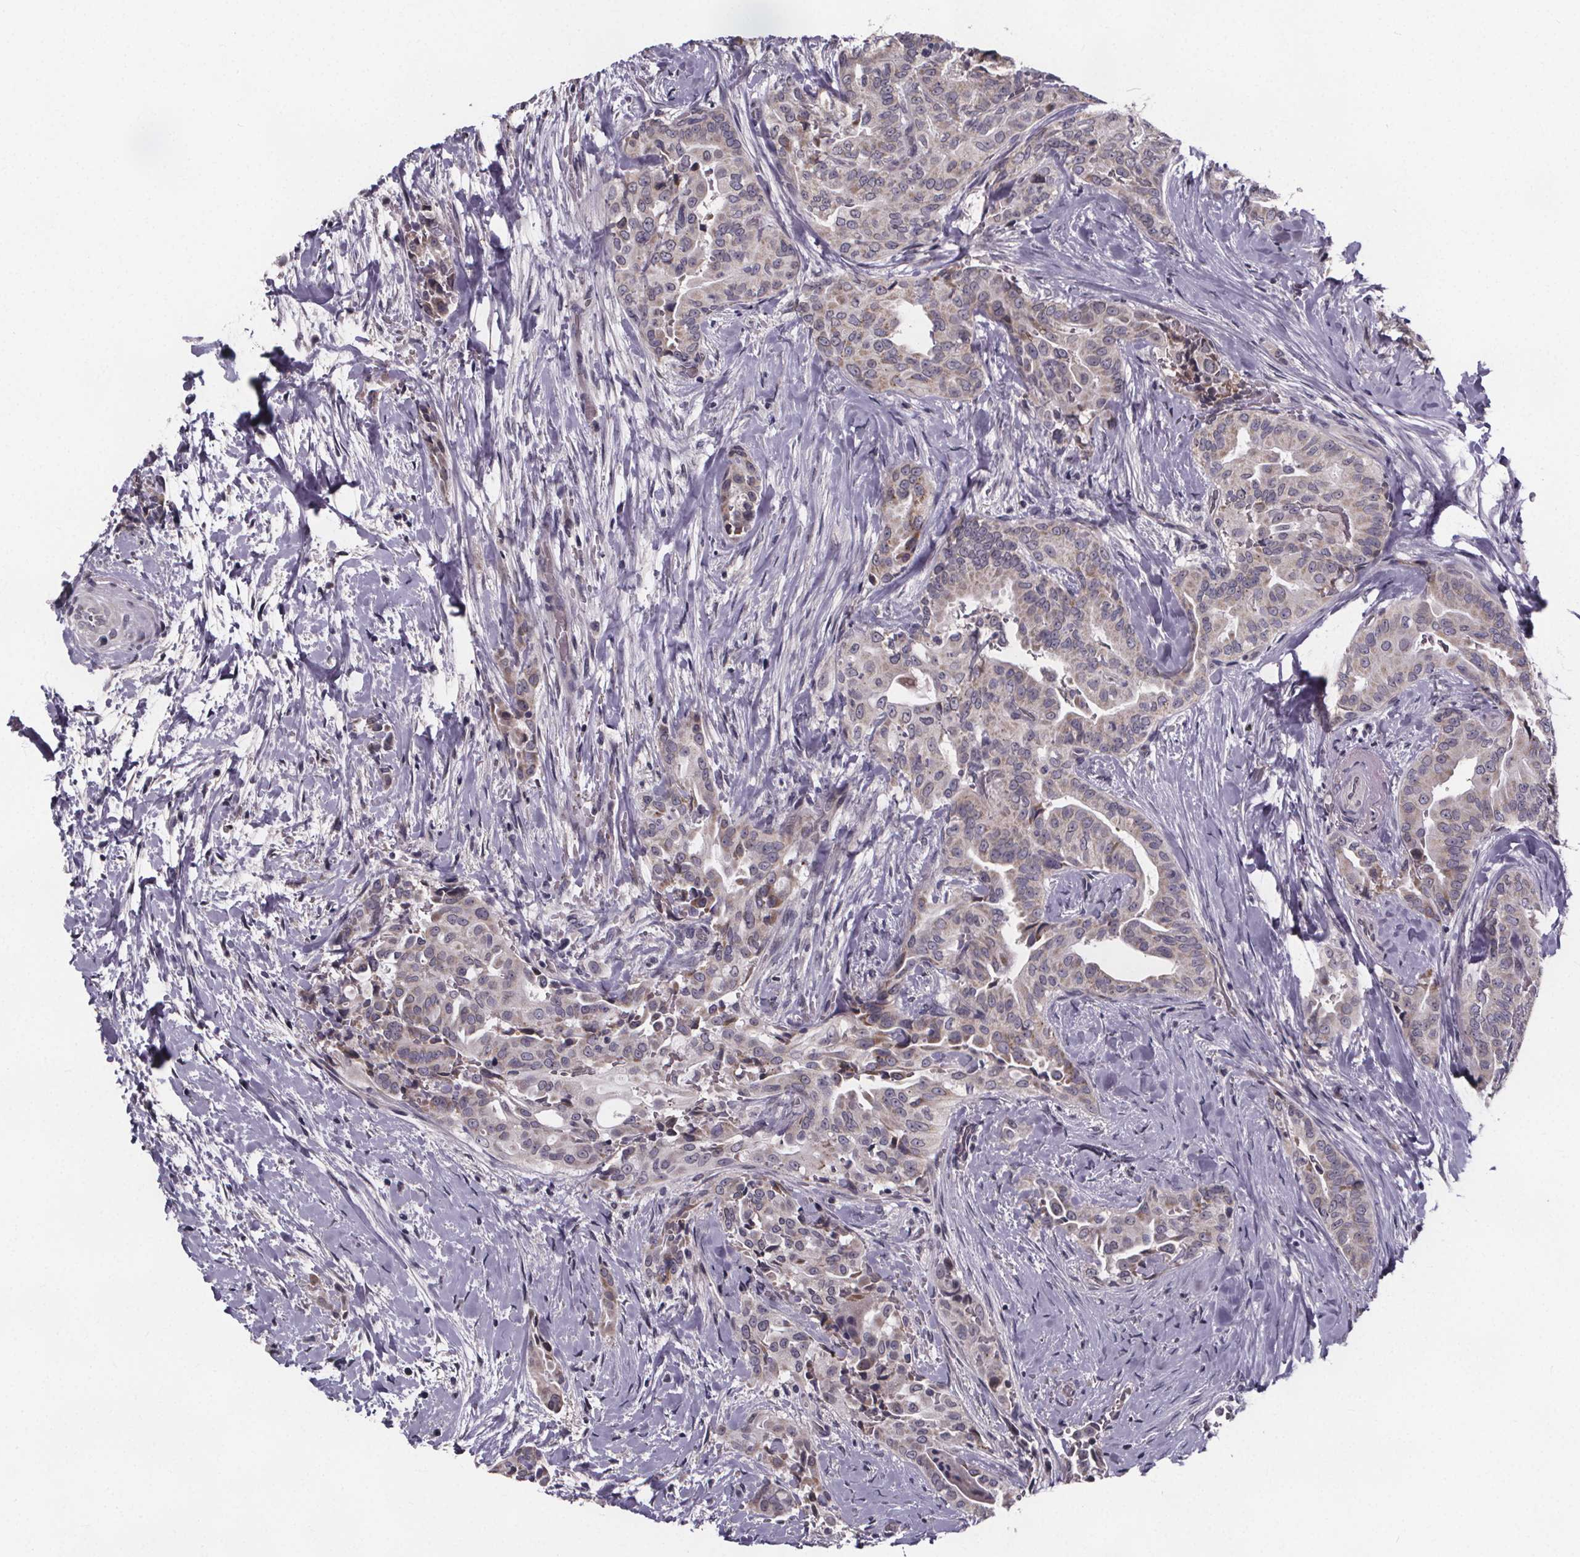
{"staining": {"intensity": "weak", "quantity": "25%-75%", "location": "cytoplasmic/membranous"}, "tissue": "thyroid cancer", "cell_type": "Tumor cells", "image_type": "cancer", "snomed": [{"axis": "morphology", "description": "Papillary adenocarcinoma, NOS"}, {"axis": "topography", "description": "Thyroid gland"}], "caption": "An immunohistochemistry histopathology image of tumor tissue is shown. Protein staining in brown labels weak cytoplasmic/membranous positivity in papillary adenocarcinoma (thyroid) within tumor cells. Using DAB (3,3'-diaminobenzidine) (brown) and hematoxylin (blue) stains, captured at high magnification using brightfield microscopy.", "gene": "FAM181B", "patient": {"sex": "male", "age": 61}}